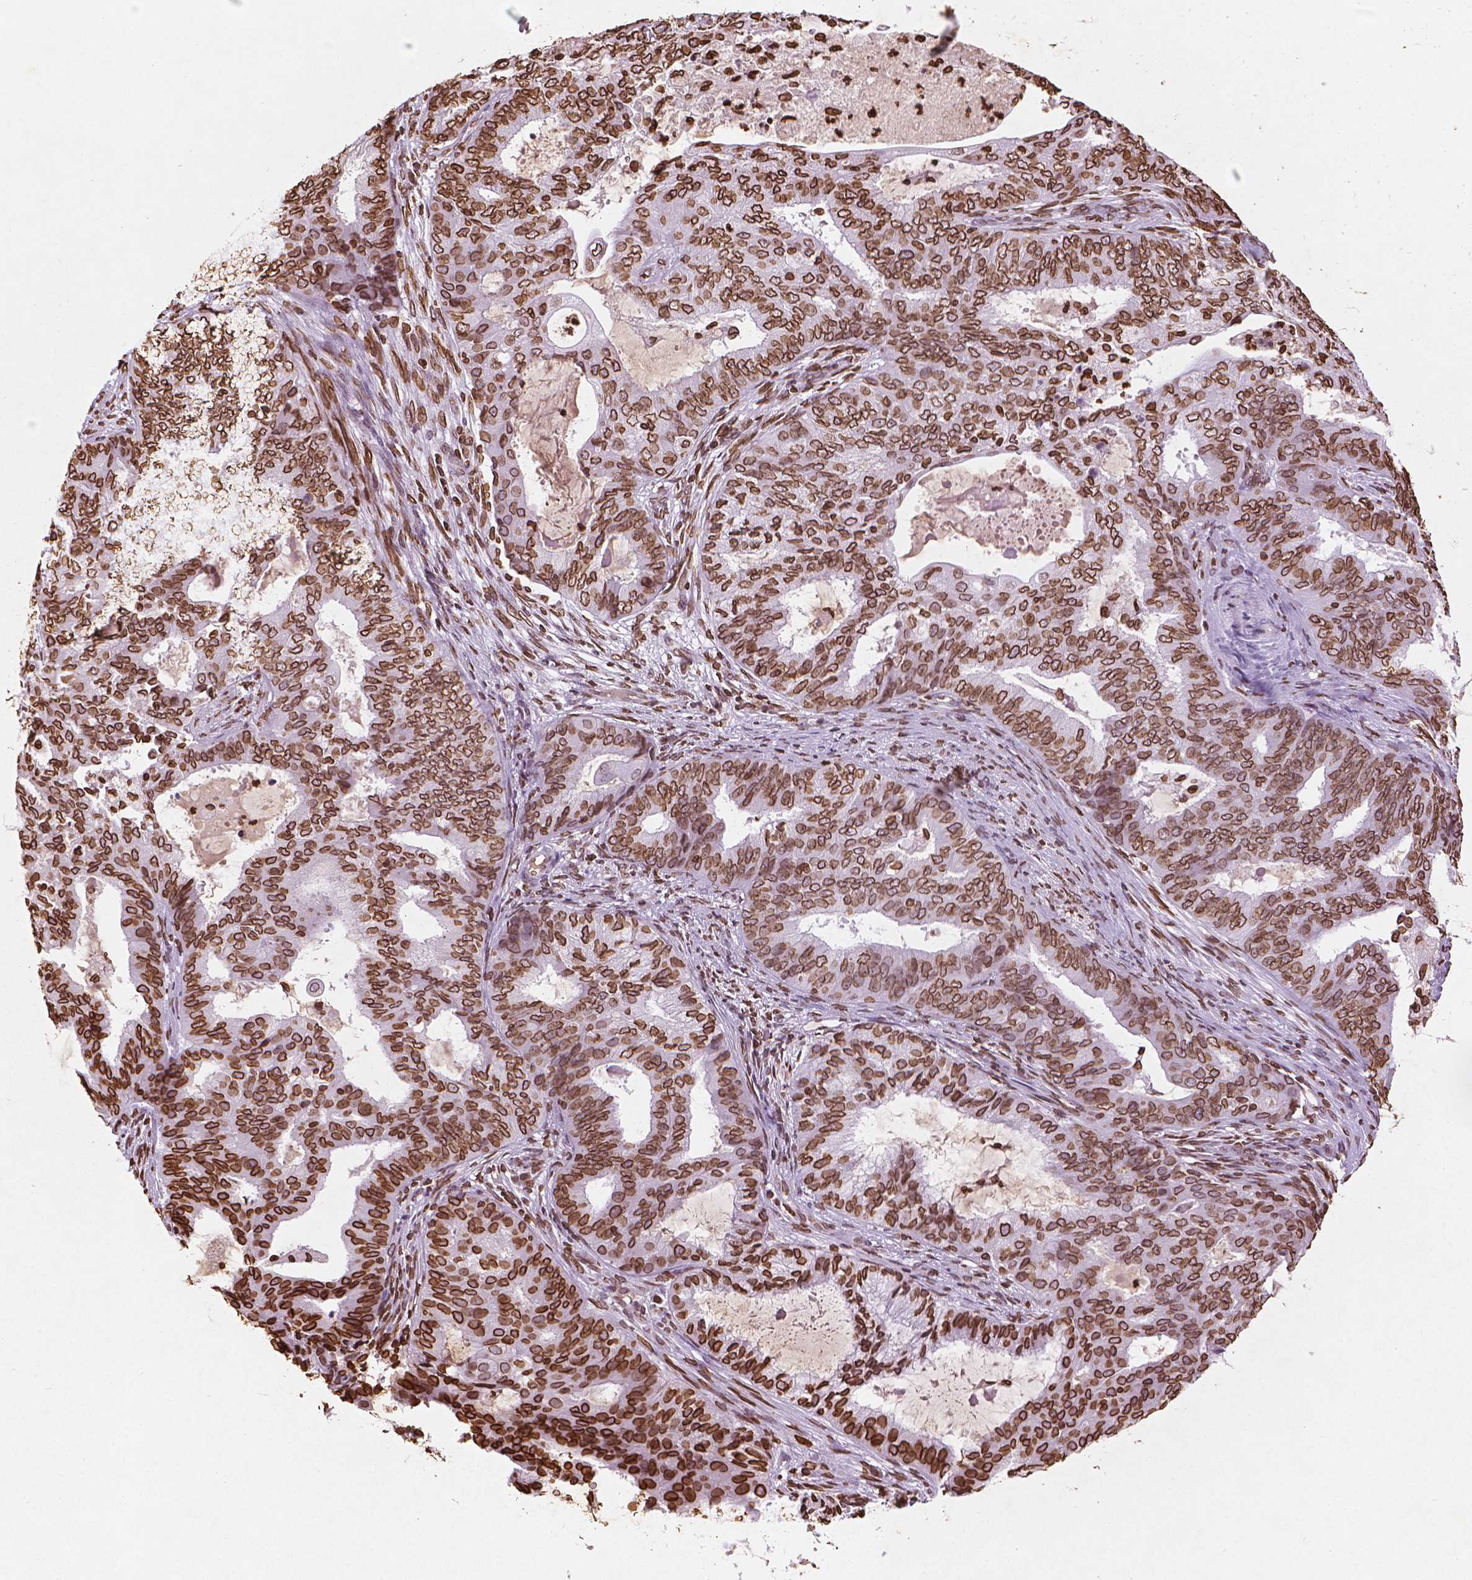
{"staining": {"intensity": "strong", "quantity": ">75%", "location": "cytoplasmic/membranous,nuclear"}, "tissue": "endometrial cancer", "cell_type": "Tumor cells", "image_type": "cancer", "snomed": [{"axis": "morphology", "description": "Adenocarcinoma, NOS"}, {"axis": "topography", "description": "Endometrium"}], "caption": "Immunohistochemical staining of adenocarcinoma (endometrial) shows high levels of strong cytoplasmic/membranous and nuclear protein positivity in about >75% of tumor cells.", "gene": "LMNB1", "patient": {"sex": "female", "age": 62}}